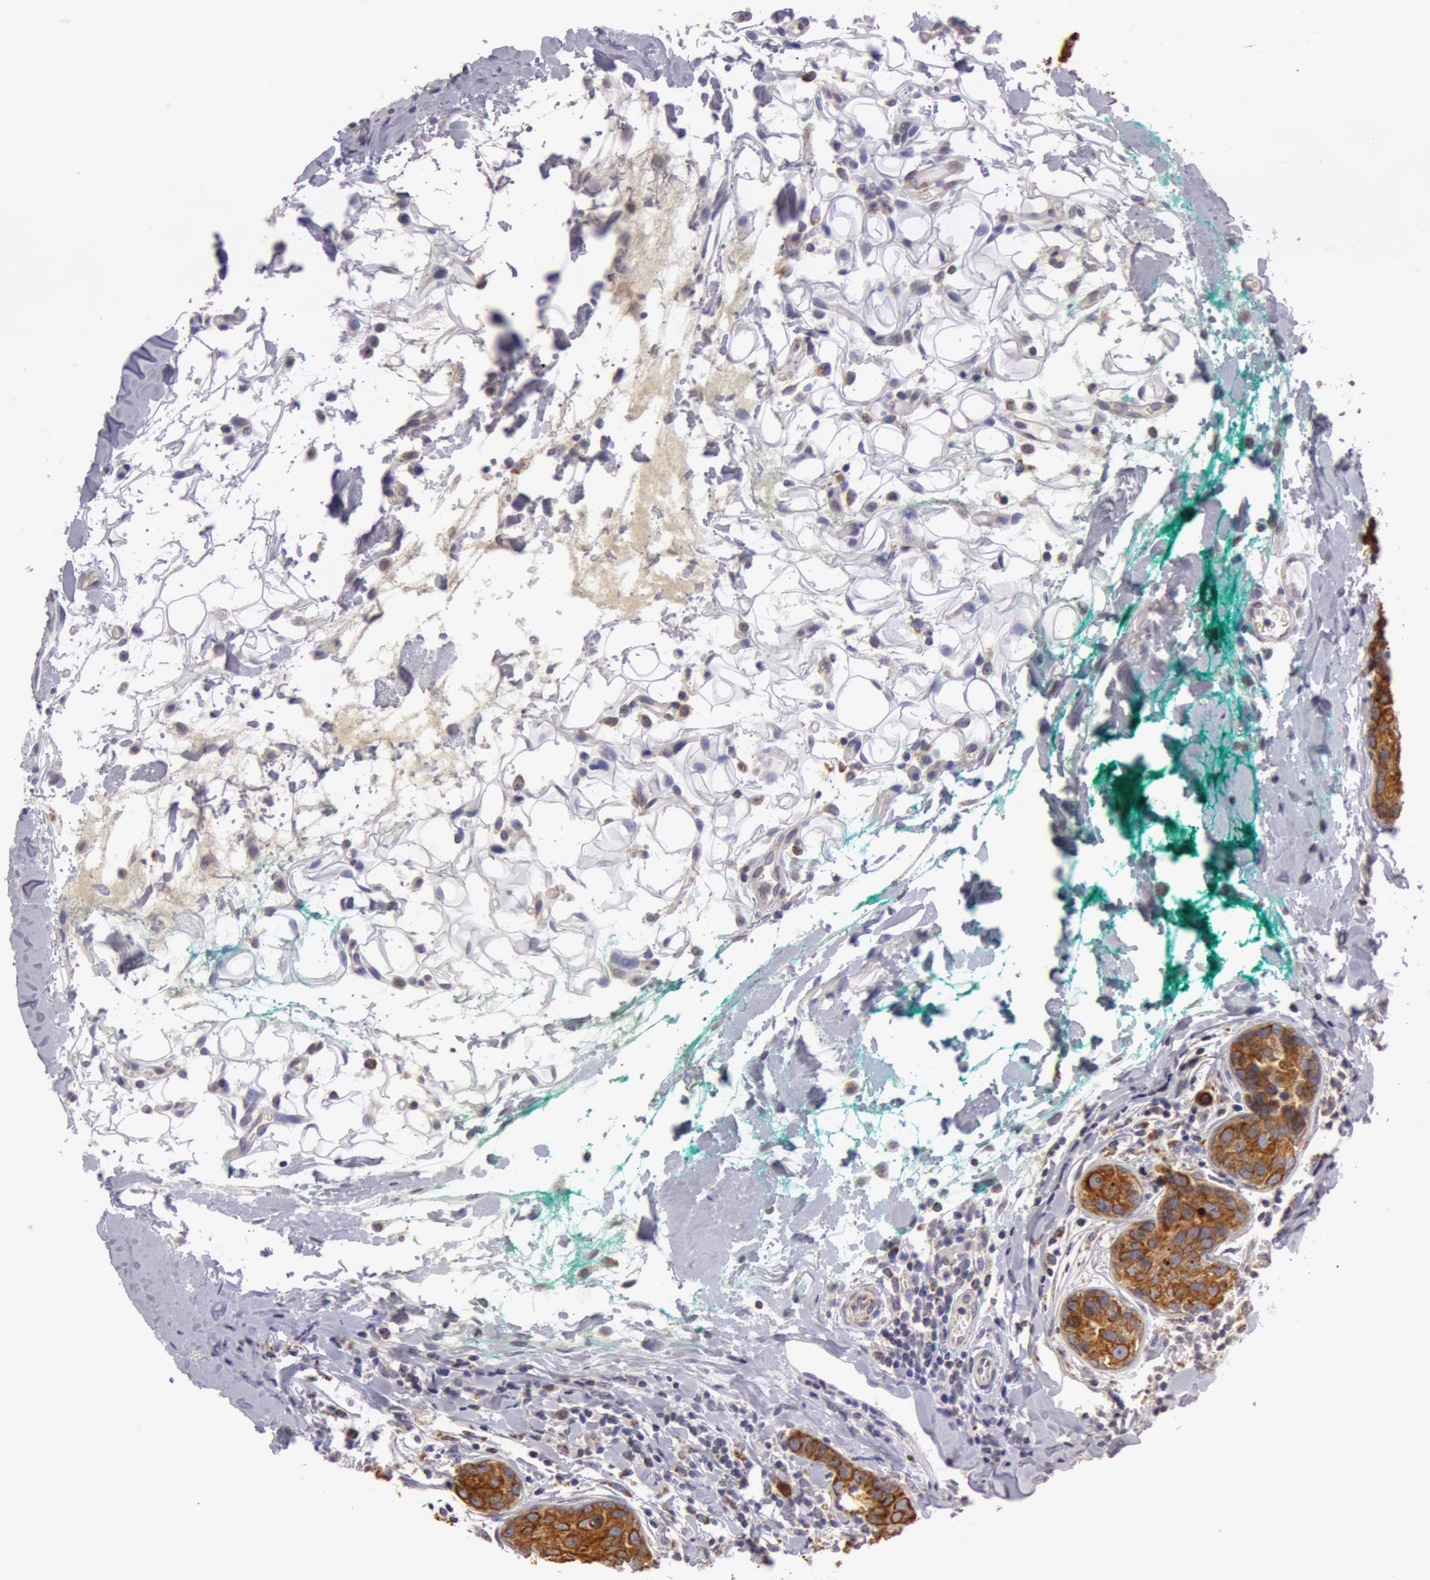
{"staining": {"intensity": "moderate", "quantity": ">75%", "location": "cytoplasmic/membranous"}, "tissue": "breast cancer", "cell_type": "Tumor cells", "image_type": "cancer", "snomed": [{"axis": "morphology", "description": "Duct carcinoma"}, {"axis": "topography", "description": "Breast"}], "caption": "Immunohistochemical staining of human breast intraductal carcinoma demonstrates moderate cytoplasmic/membranous protein expression in approximately >75% of tumor cells.", "gene": "KRT18", "patient": {"sex": "female", "age": 24}}